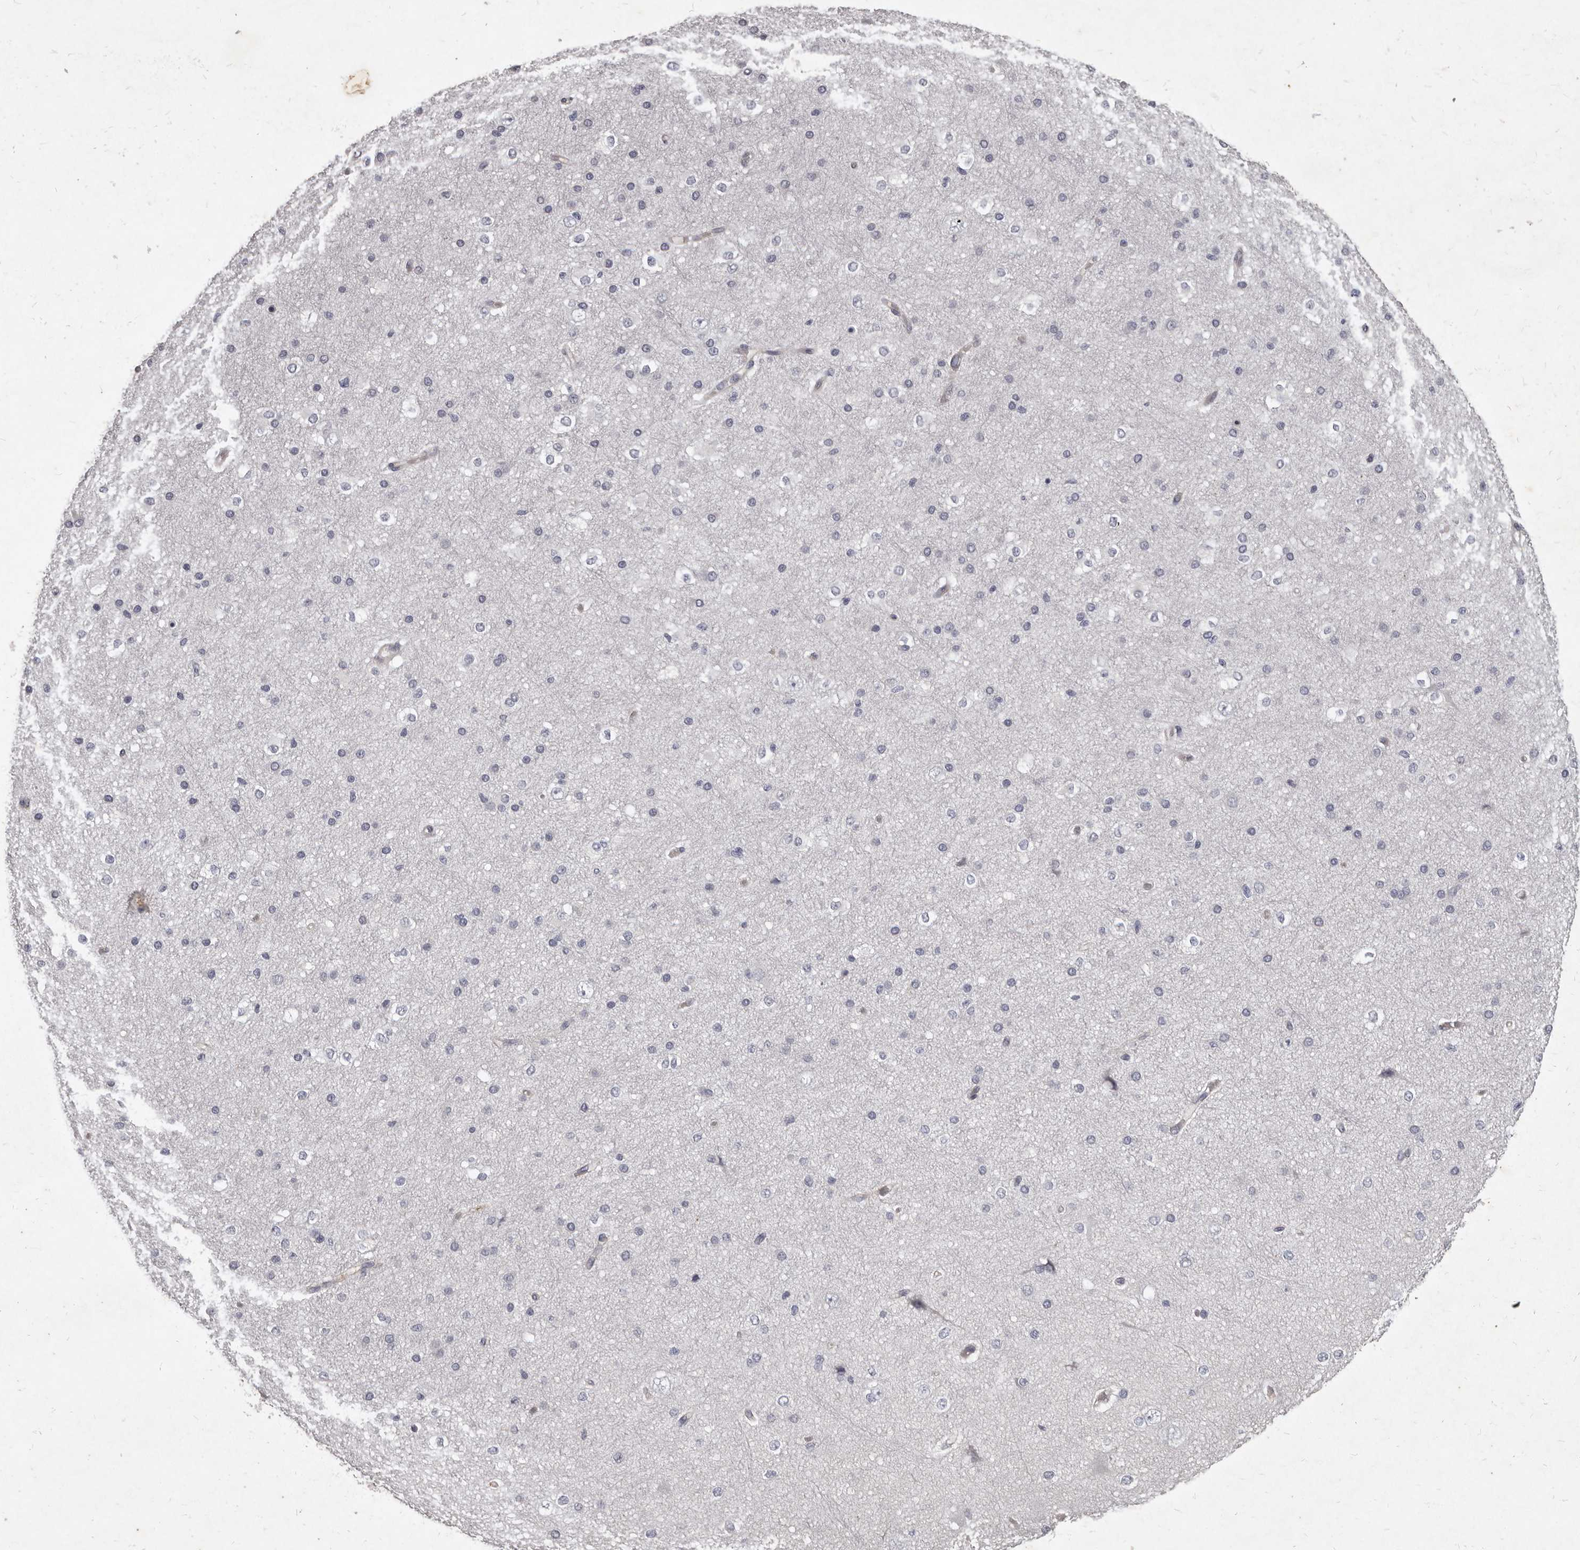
{"staining": {"intensity": "moderate", "quantity": "25%-75%", "location": "cytoplasmic/membranous"}, "tissue": "cerebral cortex", "cell_type": "Endothelial cells", "image_type": "normal", "snomed": [{"axis": "morphology", "description": "Normal tissue, NOS"}, {"axis": "morphology", "description": "Developmental malformation"}, {"axis": "topography", "description": "Cerebral cortex"}], "caption": "Moderate cytoplasmic/membranous positivity is identified in approximately 25%-75% of endothelial cells in normal cerebral cortex.", "gene": "GPRC5C", "patient": {"sex": "female", "age": 30}}